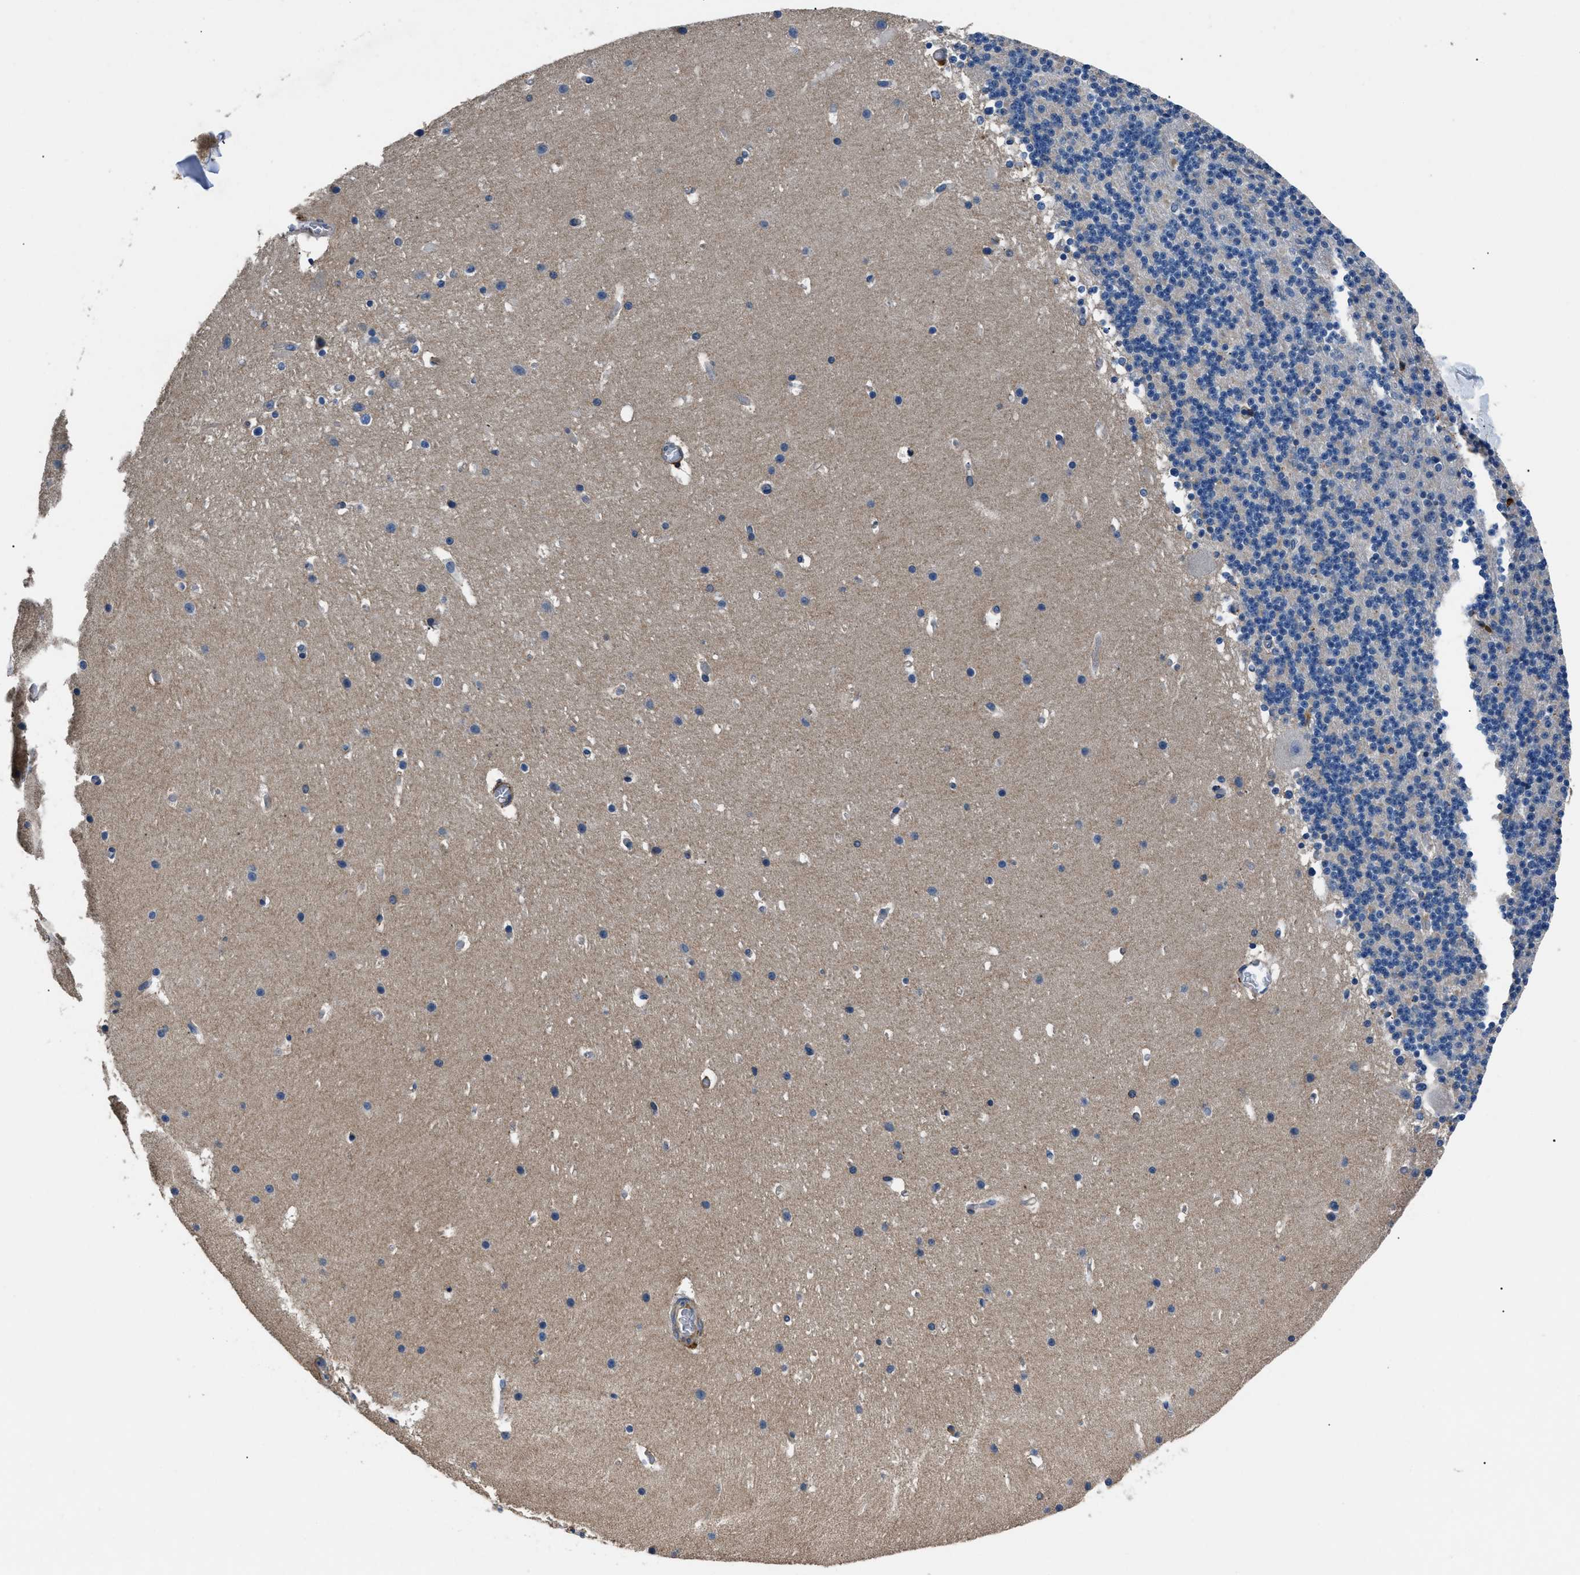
{"staining": {"intensity": "negative", "quantity": "none", "location": "none"}, "tissue": "cerebellum", "cell_type": "Cells in granular layer", "image_type": "normal", "snomed": [{"axis": "morphology", "description": "Normal tissue, NOS"}, {"axis": "topography", "description": "Cerebellum"}], "caption": "An image of cerebellum stained for a protein demonstrates no brown staining in cells in granular layer. The staining is performed using DAB brown chromogen with nuclei counter-stained in using hematoxylin.", "gene": "CD276", "patient": {"sex": "male", "age": 45}}